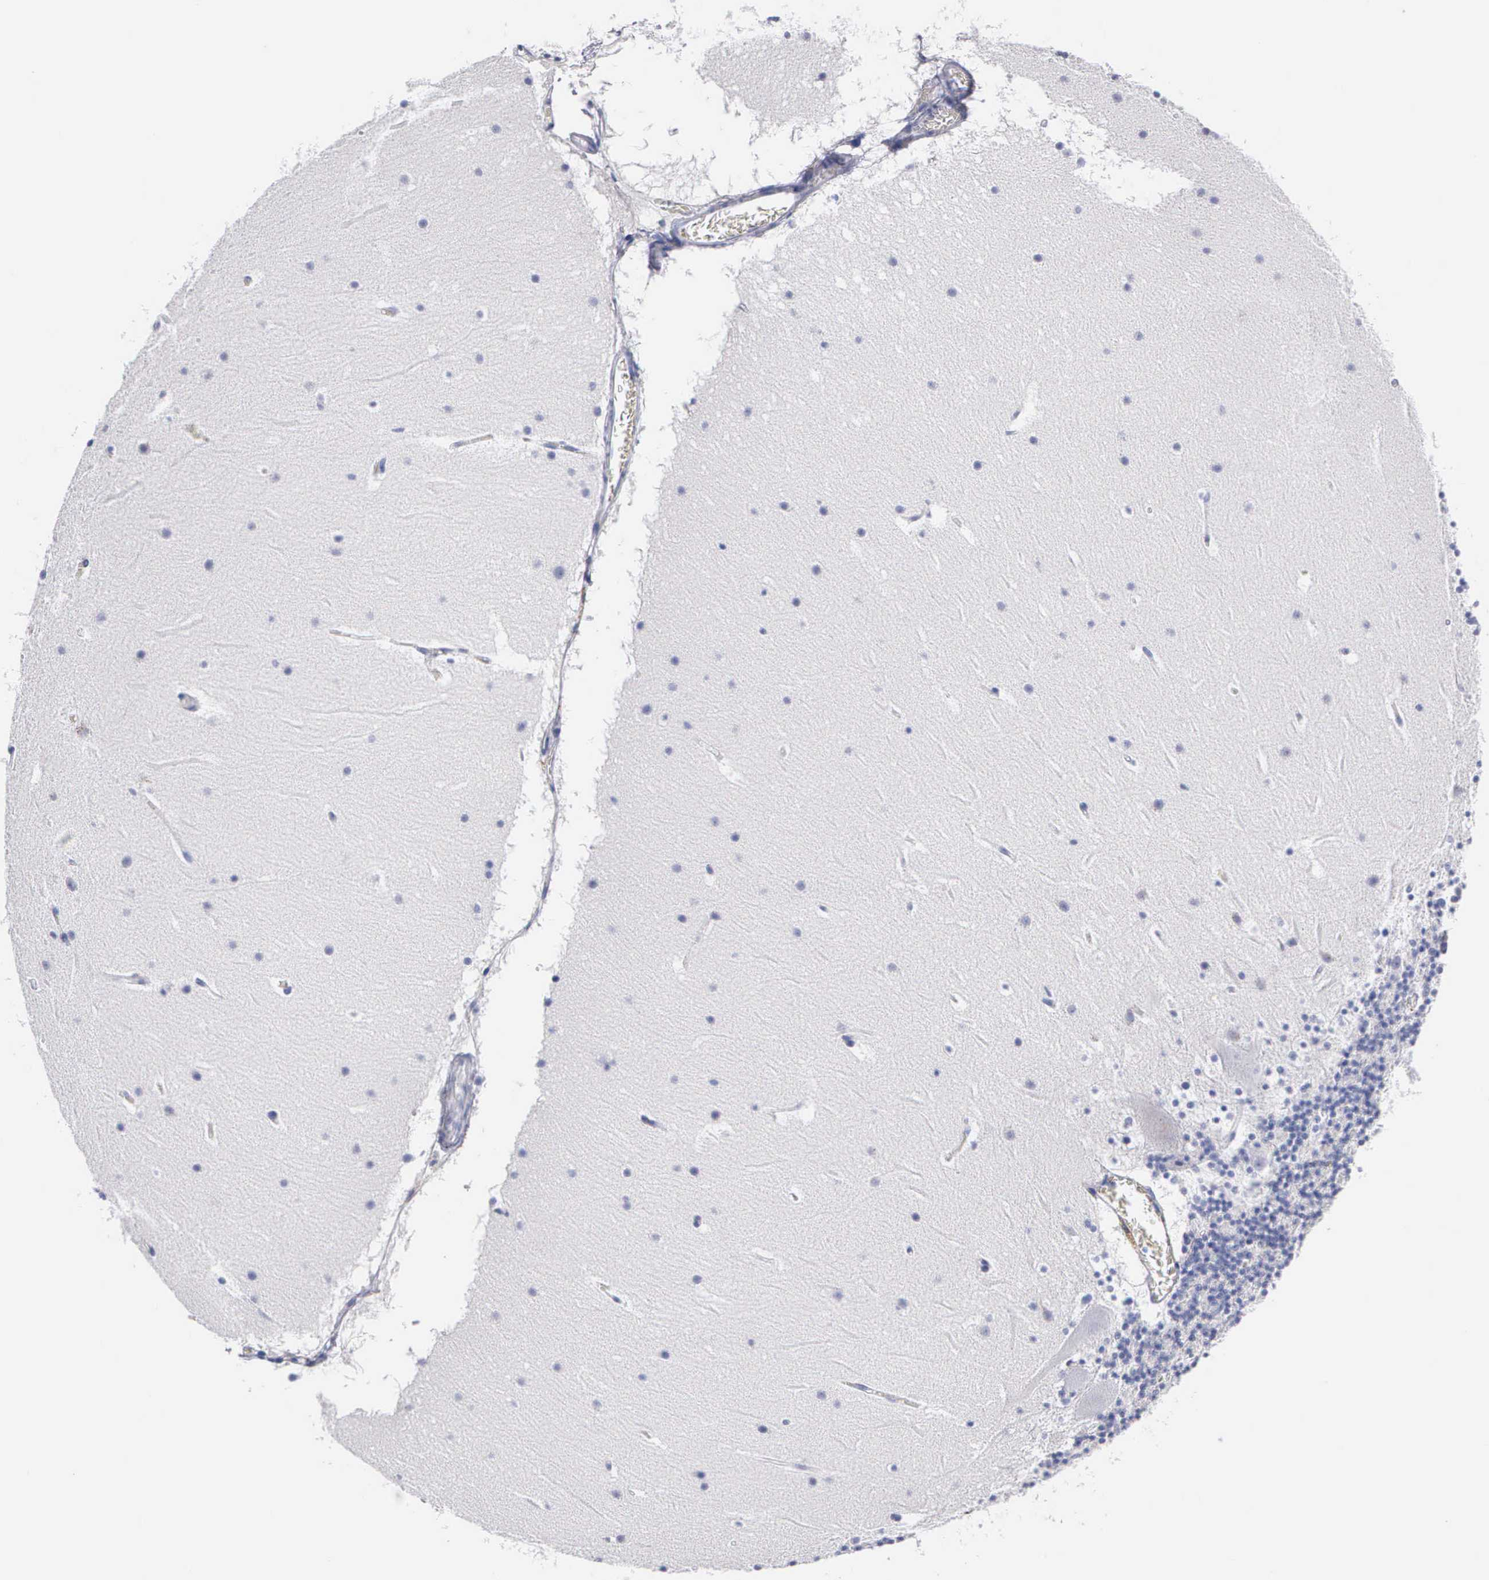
{"staining": {"intensity": "negative", "quantity": "none", "location": "none"}, "tissue": "cerebellum", "cell_type": "Cells in granular layer", "image_type": "normal", "snomed": [{"axis": "morphology", "description": "Normal tissue, NOS"}, {"axis": "topography", "description": "Cerebellum"}], "caption": "High power microscopy photomicrograph of an IHC micrograph of unremarkable cerebellum, revealing no significant expression in cells in granular layer. (Stains: DAB (3,3'-diaminobenzidine) immunohistochemistry (IHC) with hematoxylin counter stain, Microscopy: brightfield microscopy at high magnification).", "gene": "CTSL", "patient": {"sex": "male", "age": 45}}